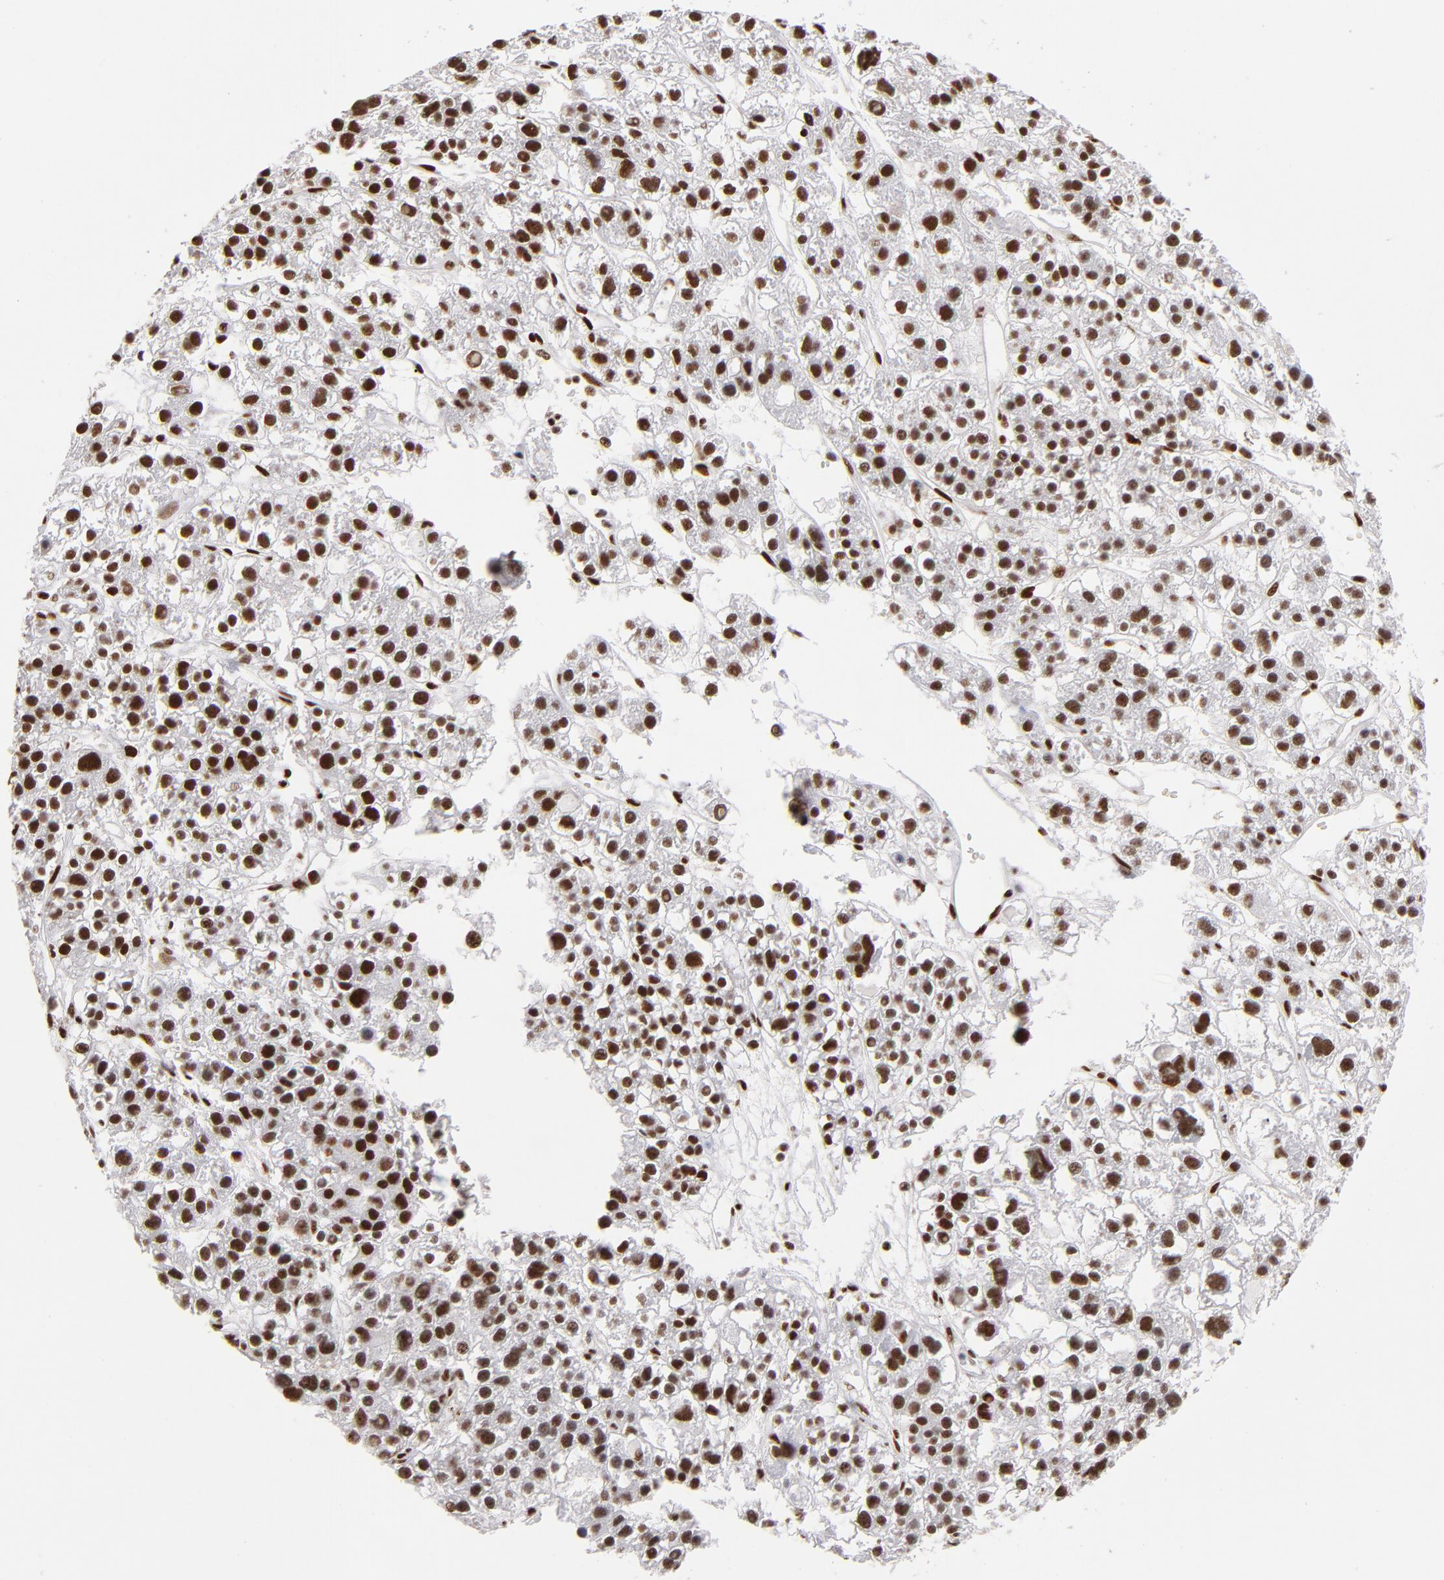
{"staining": {"intensity": "strong", "quantity": ">75%", "location": "nuclear"}, "tissue": "liver cancer", "cell_type": "Tumor cells", "image_type": "cancer", "snomed": [{"axis": "morphology", "description": "Carcinoma, Hepatocellular, NOS"}, {"axis": "topography", "description": "Liver"}], "caption": "An immunohistochemistry image of tumor tissue is shown. Protein staining in brown labels strong nuclear positivity in liver hepatocellular carcinoma within tumor cells.", "gene": "MRE11", "patient": {"sex": "female", "age": 85}}